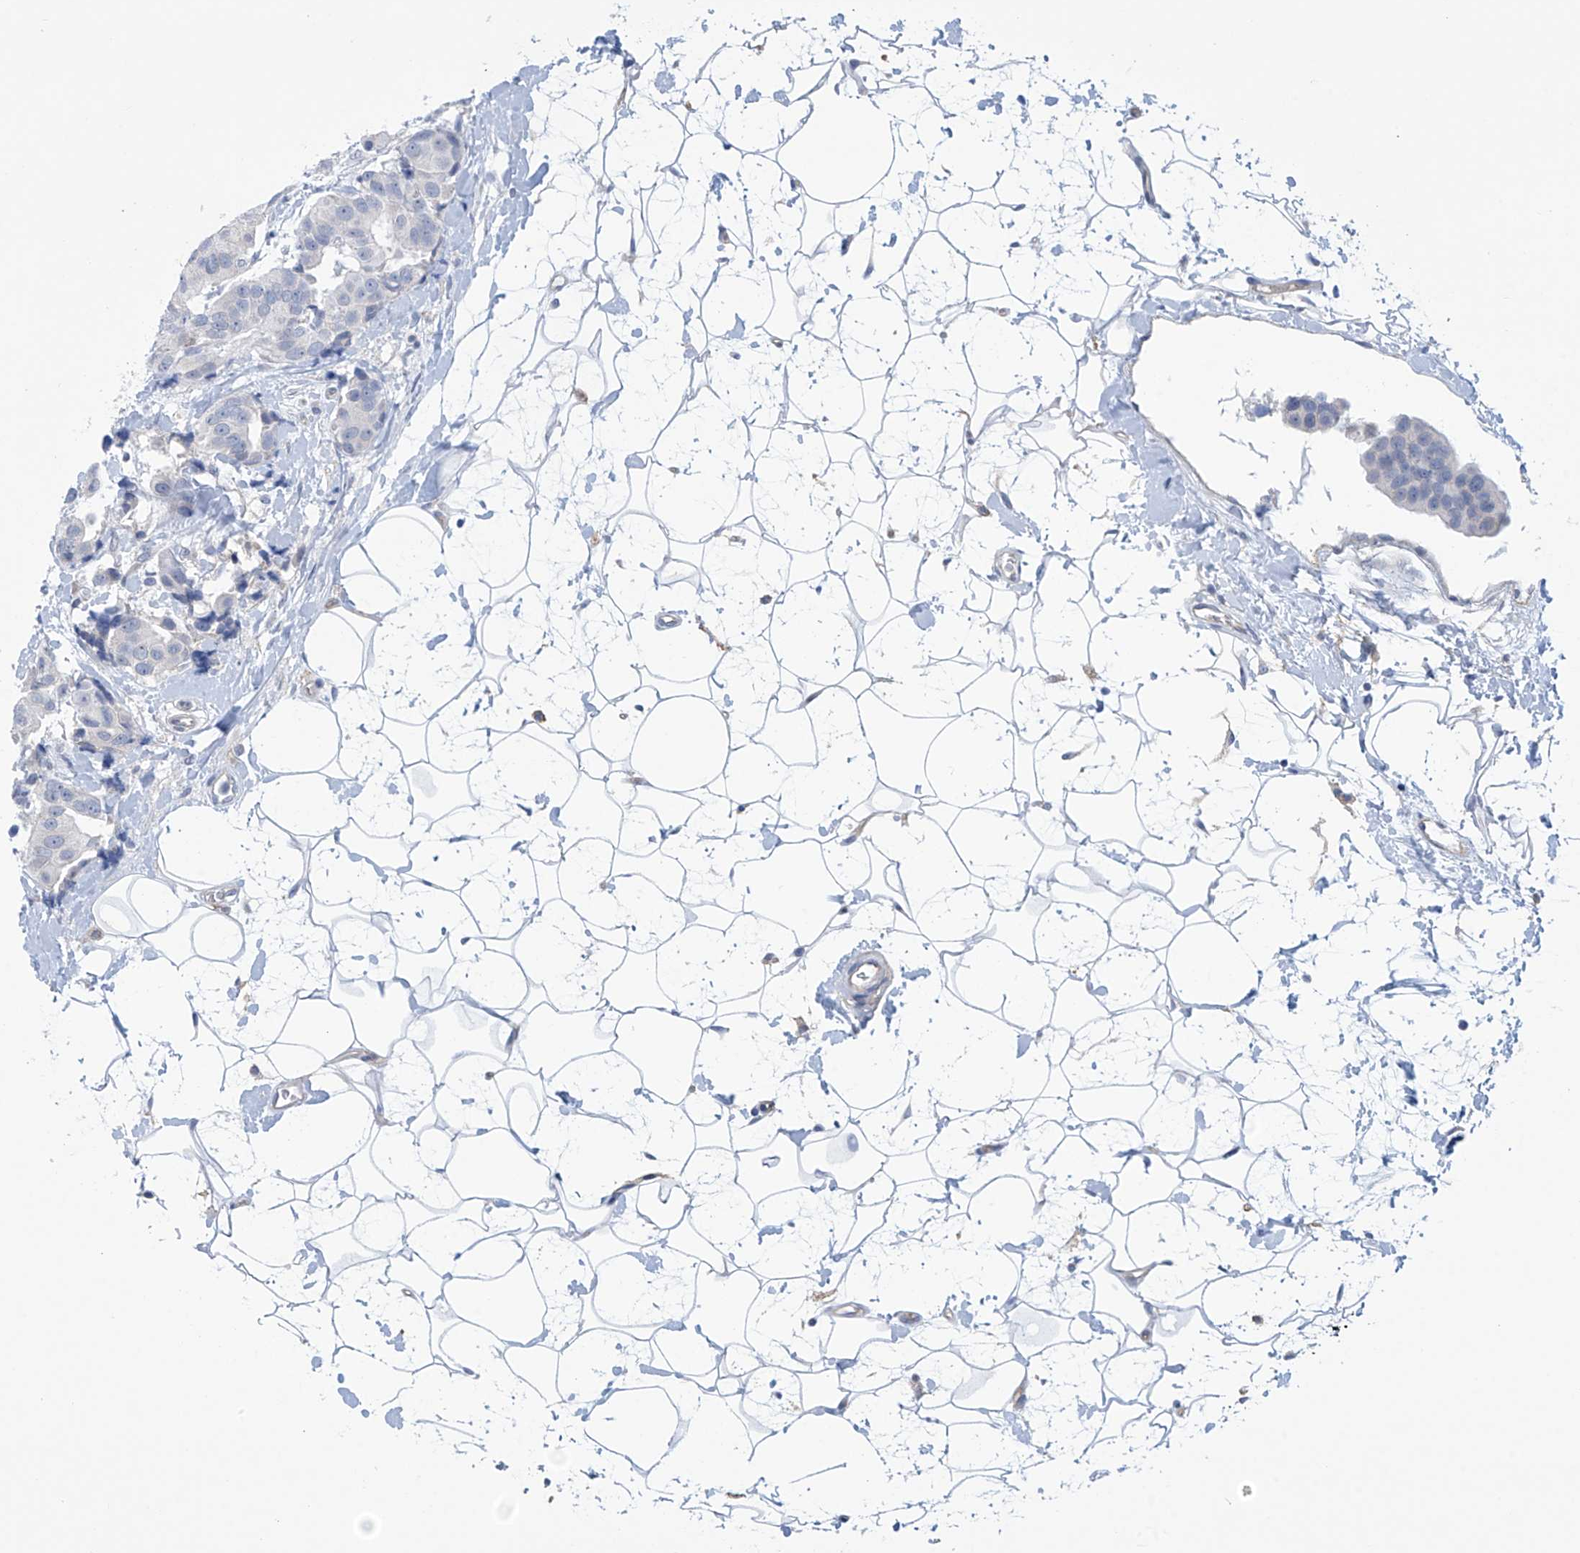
{"staining": {"intensity": "negative", "quantity": "none", "location": "none"}, "tissue": "breast cancer", "cell_type": "Tumor cells", "image_type": "cancer", "snomed": [{"axis": "morphology", "description": "Normal tissue, NOS"}, {"axis": "morphology", "description": "Duct carcinoma"}, {"axis": "topography", "description": "Breast"}], "caption": "Human intraductal carcinoma (breast) stained for a protein using immunohistochemistry (IHC) exhibits no positivity in tumor cells.", "gene": "ABHD13", "patient": {"sex": "female", "age": 39}}